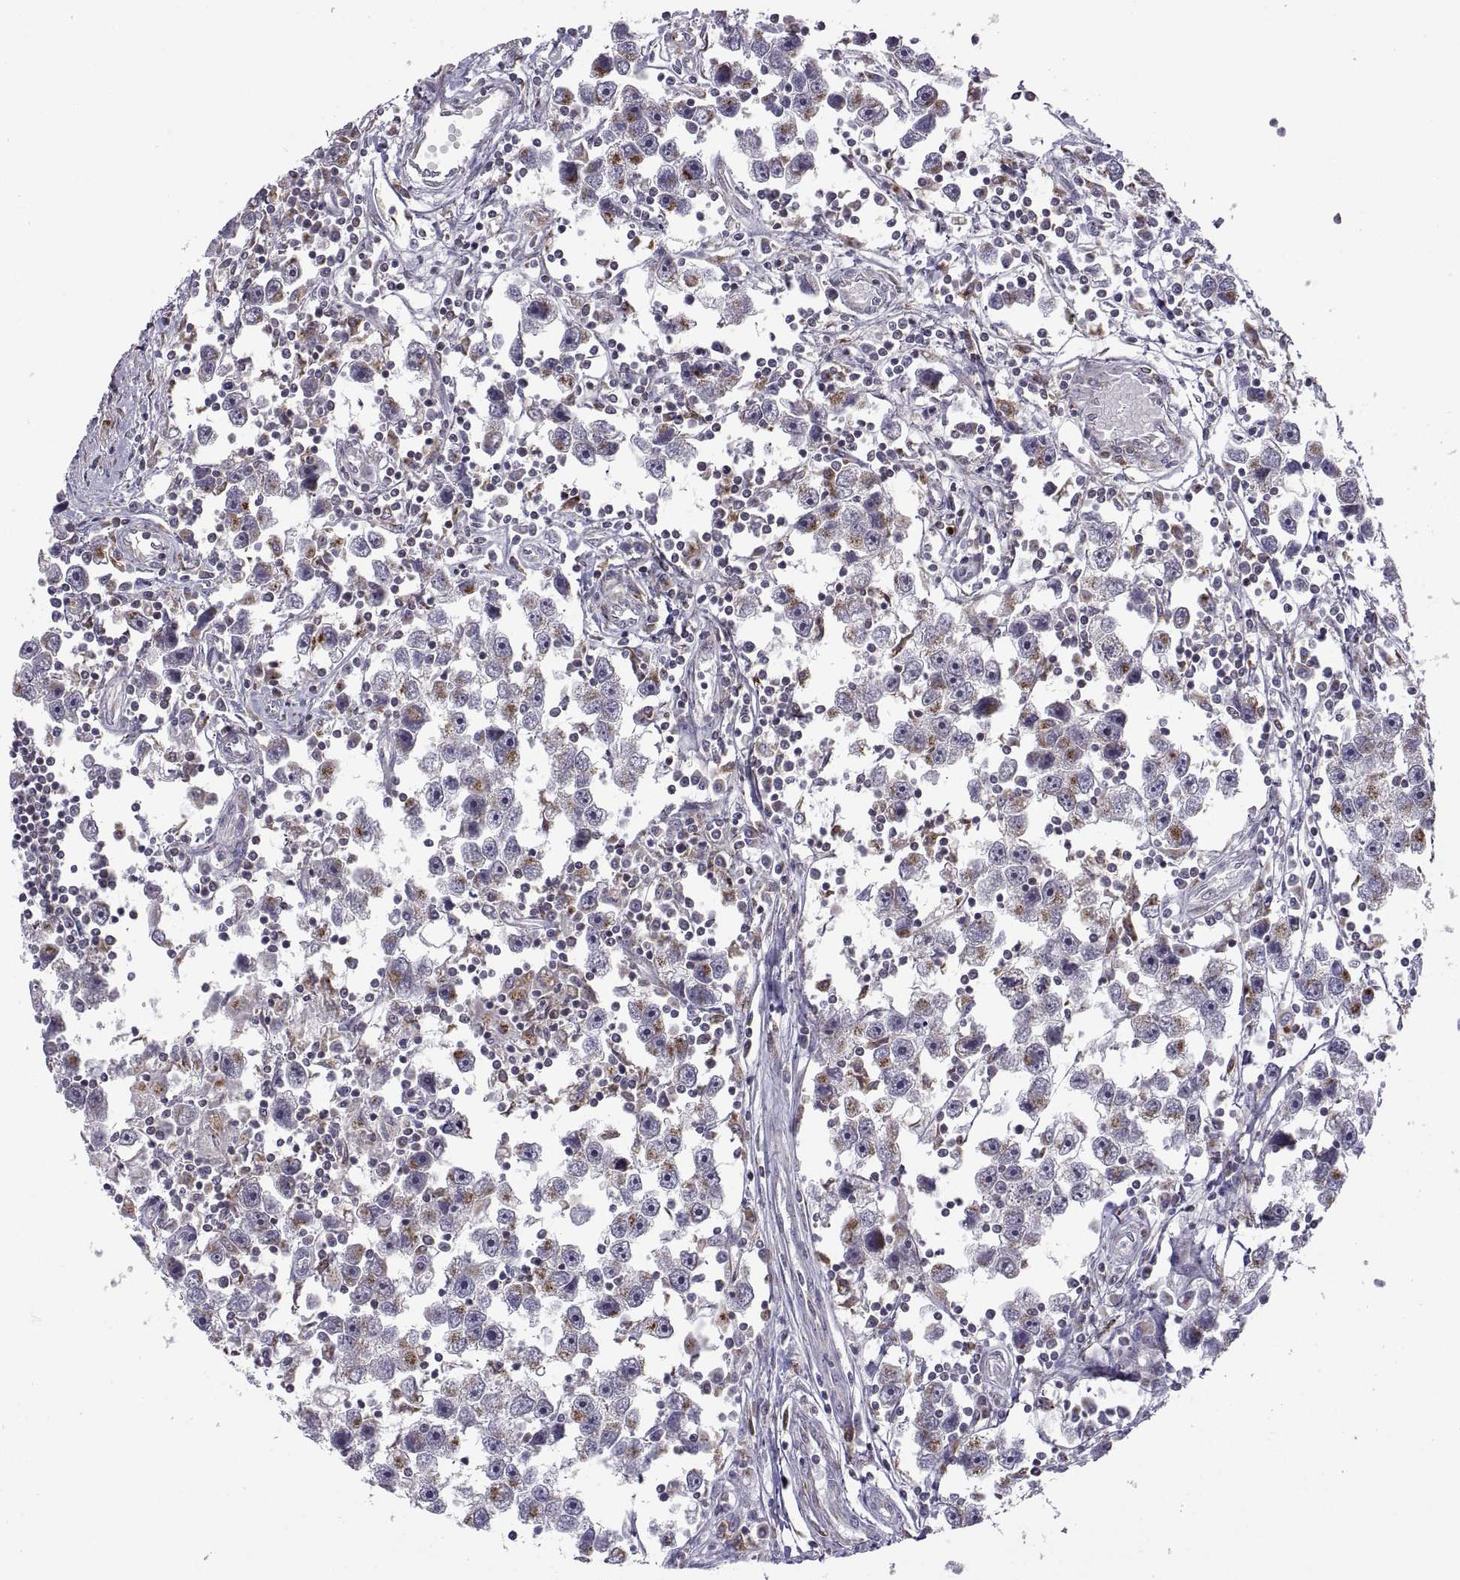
{"staining": {"intensity": "moderate", "quantity": "25%-75%", "location": "cytoplasmic/membranous"}, "tissue": "testis cancer", "cell_type": "Tumor cells", "image_type": "cancer", "snomed": [{"axis": "morphology", "description": "Seminoma, NOS"}, {"axis": "topography", "description": "Testis"}], "caption": "This is an image of immunohistochemistry staining of testis cancer, which shows moderate staining in the cytoplasmic/membranous of tumor cells.", "gene": "ACAP1", "patient": {"sex": "male", "age": 30}}